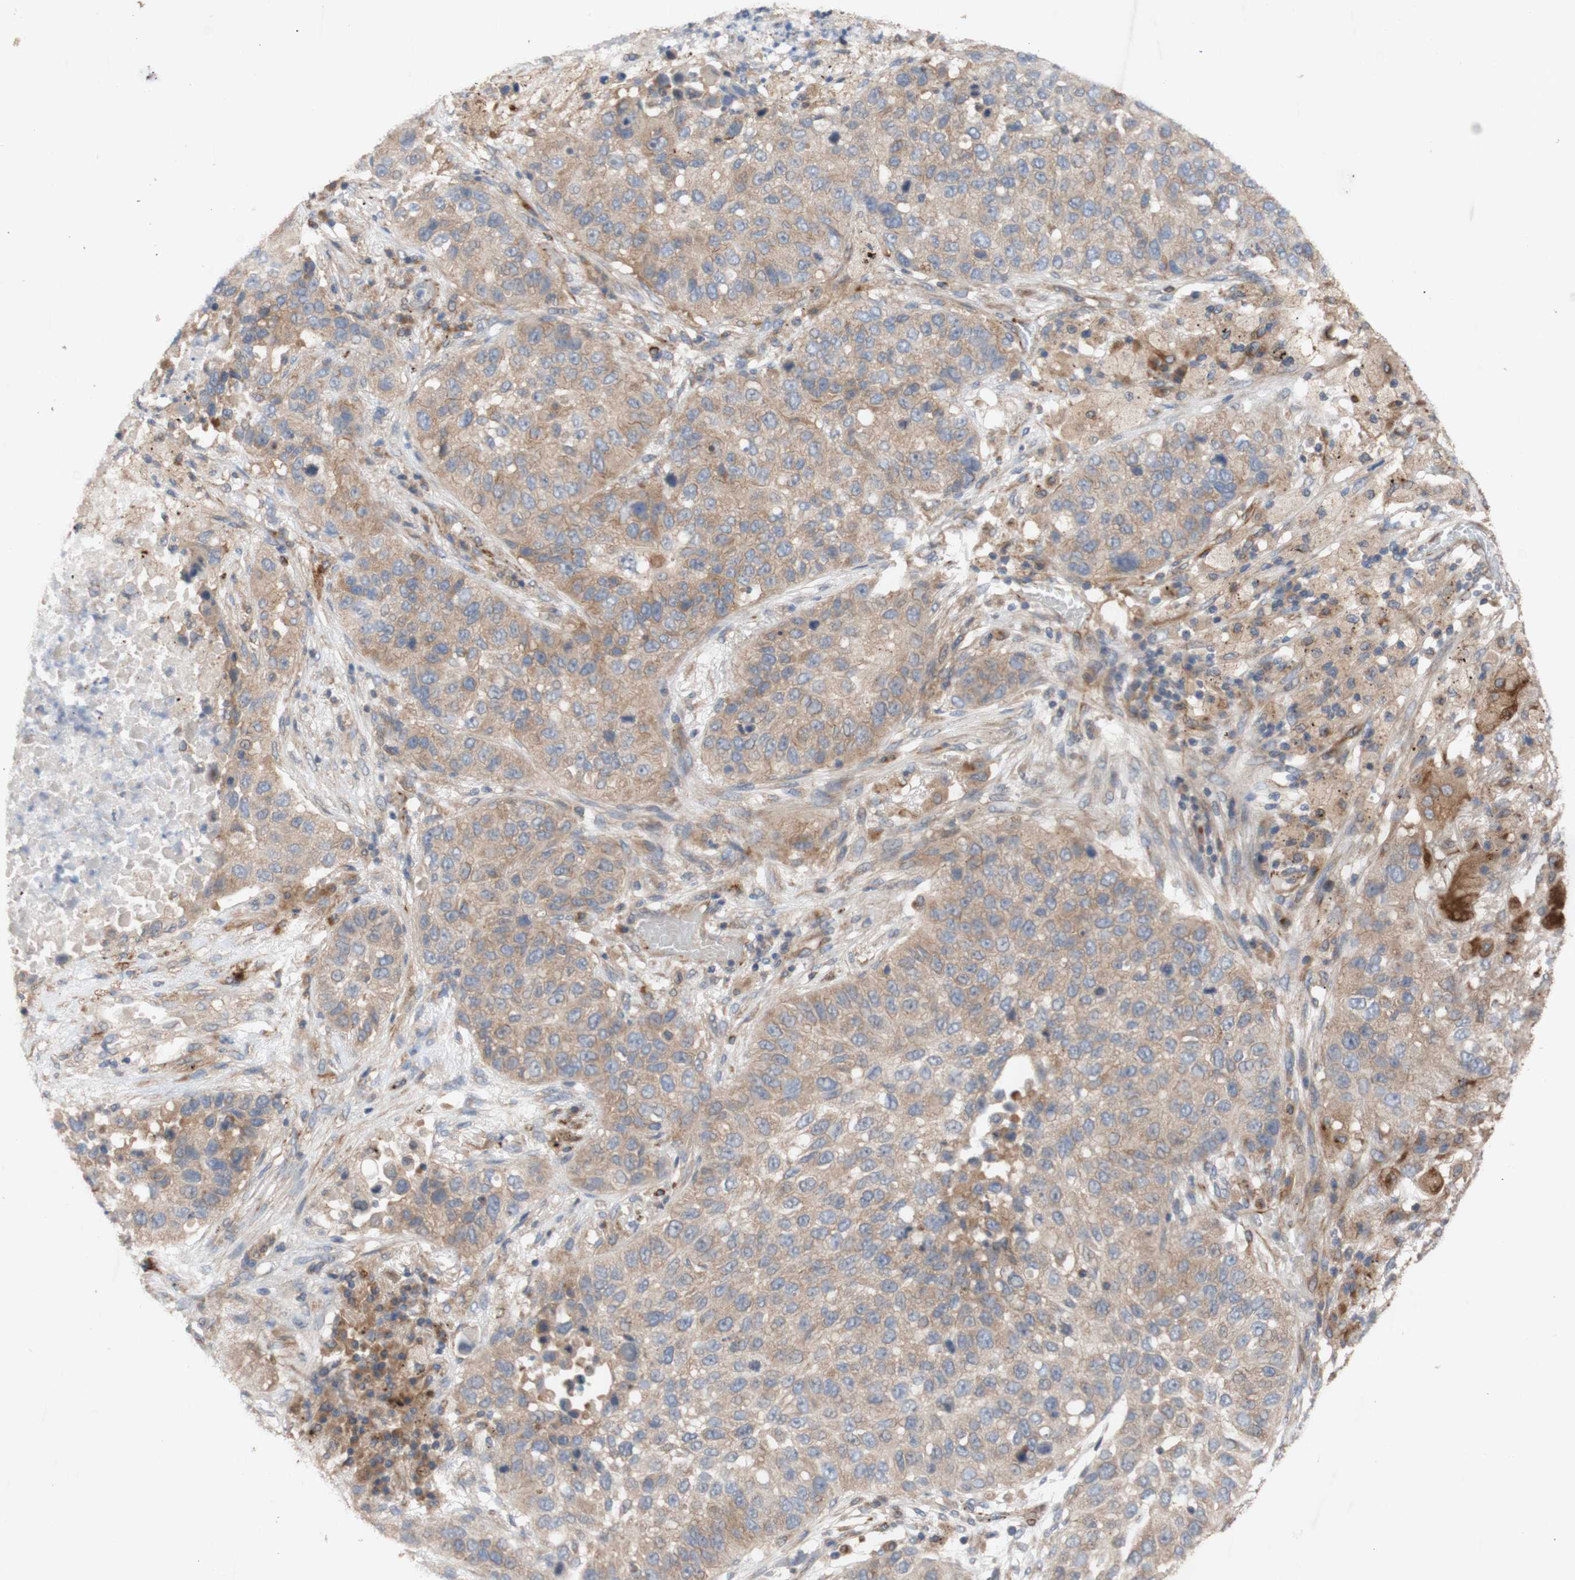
{"staining": {"intensity": "weak", "quantity": "25%-75%", "location": "cytoplasmic/membranous"}, "tissue": "lung cancer", "cell_type": "Tumor cells", "image_type": "cancer", "snomed": [{"axis": "morphology", "description": "Squamous cell carcinoma, NOS"}, {"axis": "topography", "description": "Lung"}], "caption": "This is an image of immunohistochemistry staining of squamous cell carcinoma (lung), which shows weak positivity in the cytoplasmic/membranous of tumor cells.", "gene": "EIF2S3", "patient": {"sex": "male", "age": 57}}